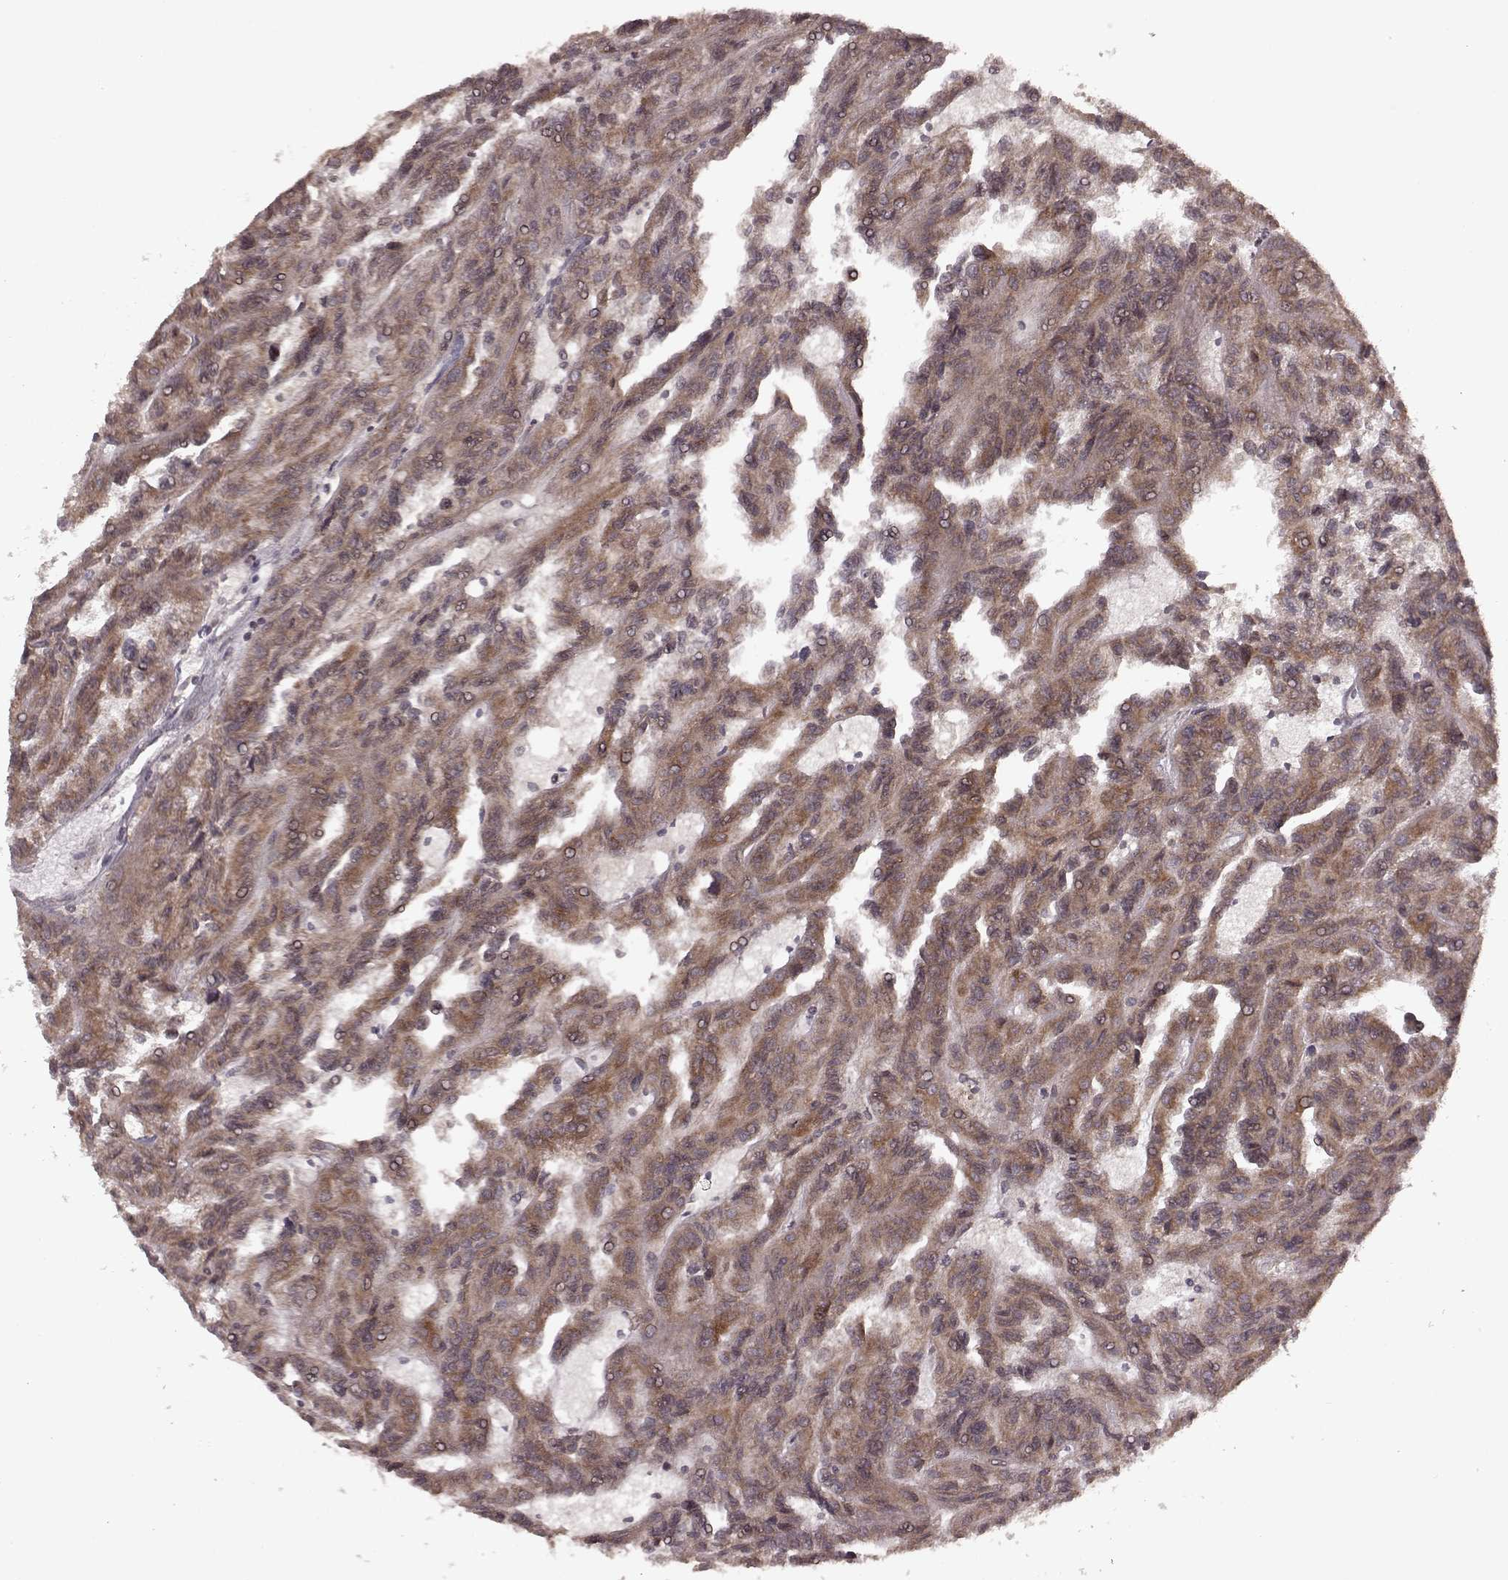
{"staining": {"intensity": "strong", "quantity": ">75%", "location": "cytoplasmic/membranous"}, "tissue": "renal cancer", "cell_type": "Tumor cells", "image_type": "cancer", "snomed": [{"axis": "morphology", "description": "Adenocarcinoma, NOS"}, {"axis": "topography", "description": "Kidney"}], "caption": "This is a micrograph of immunohistochemistry (IHC) staining of adenocarcinoma (renal), which shows strong staining in the cytoplasmic/membranous of tumor cells.", "gene": "AGPAT1", "patient": {"sex": "male", "age": 79}}